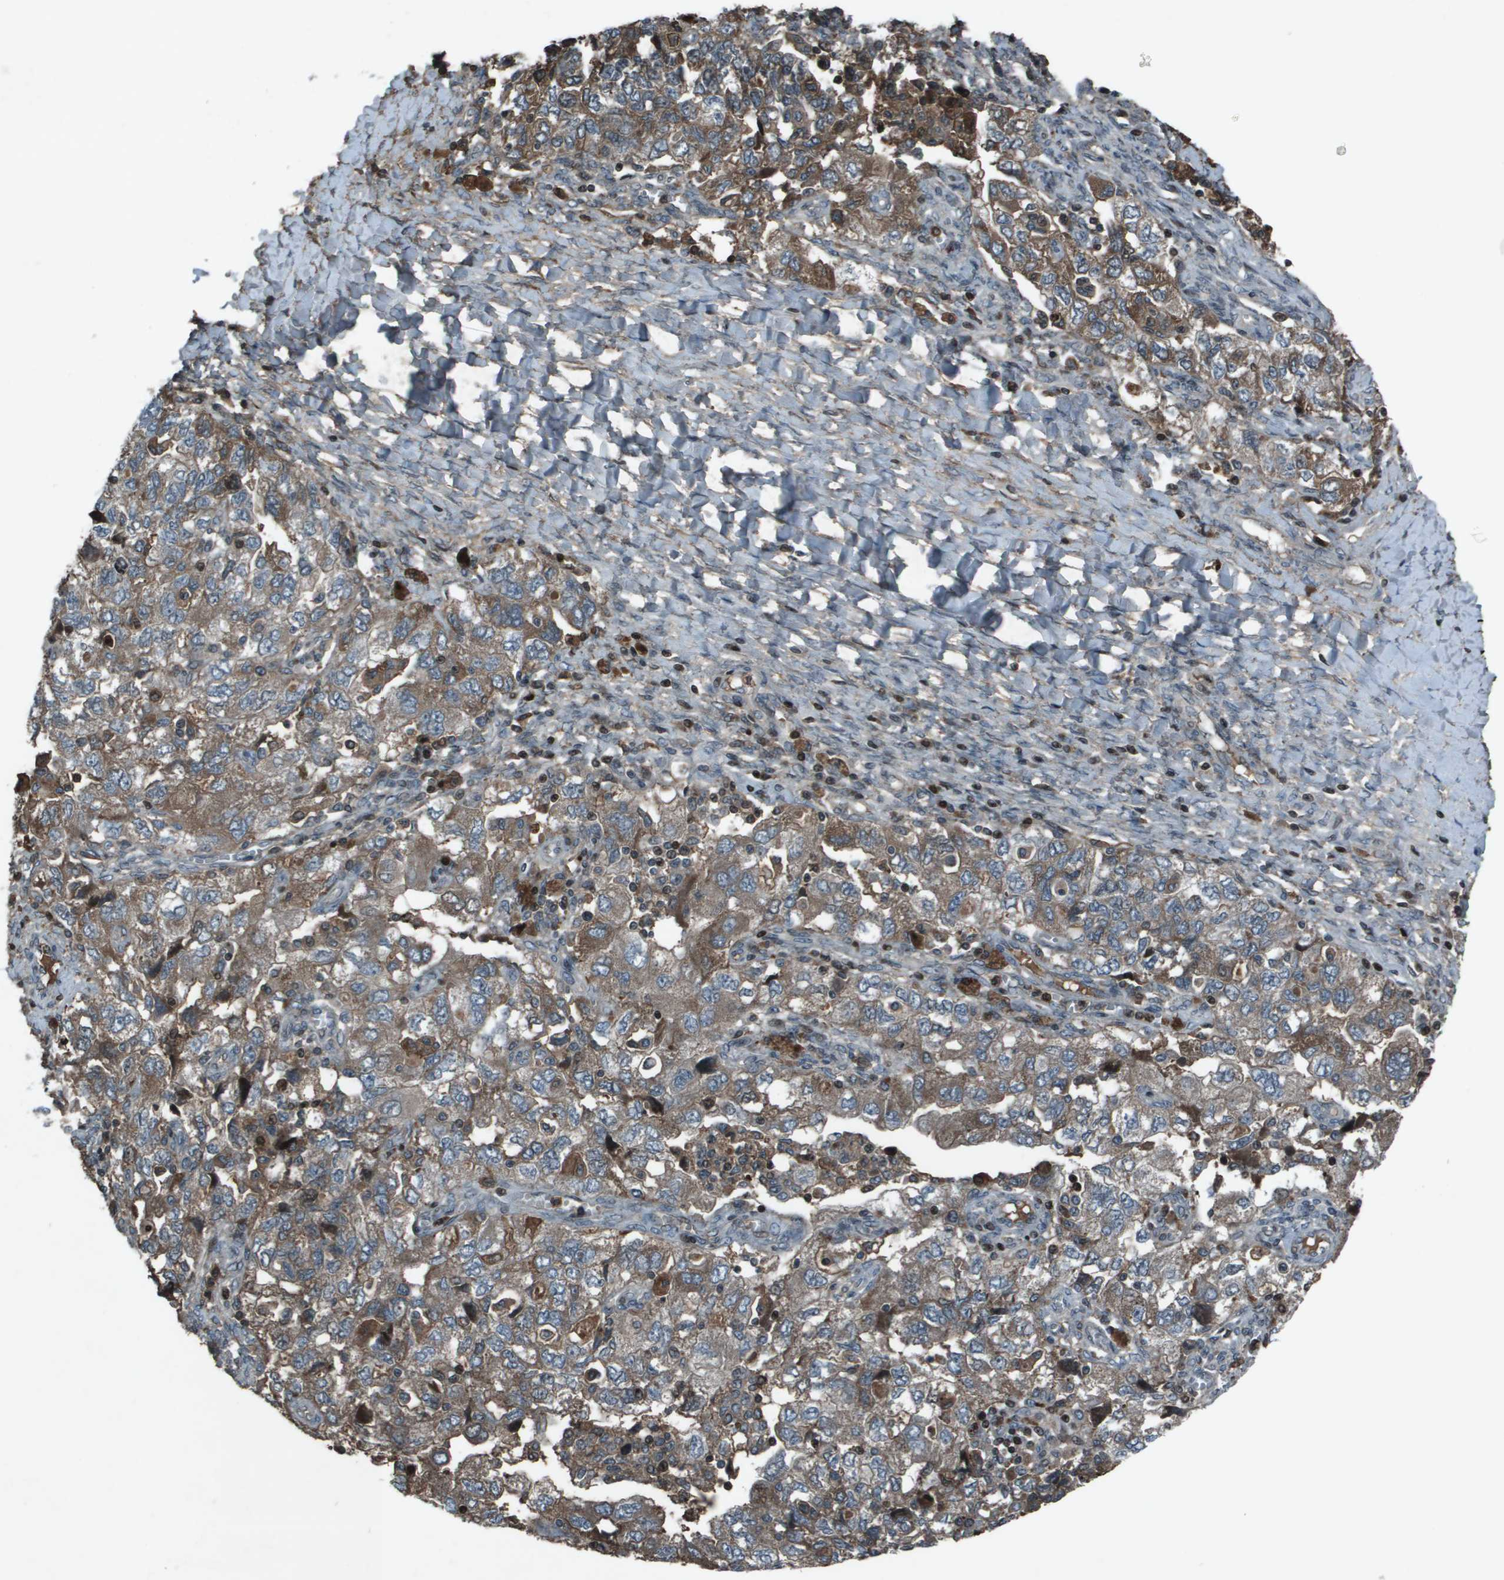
{"staining": {"intensity": "moderate", "quantity": ">75%", "location": "cytoplasmic/membranous"}, "tissue": "ovarian cancer", "cell_type": "Tumor cells", "image_type": "cancer", "snomed": [{"axis": "morphology", "description": "Carcinoma, NOS"}, {"axis": "morphology", "description": "Cystadenocarcinoma, serous, NOS"}, {"axis": "topography", "description": "Ovary"}], "caption": "DAB (3,3'-diaminobenzidine) immunohistochemical staining of ovarian cancer reveals moderate cytoplasmic/membranous protein positivity in approximately >75% of tumor cells. Immunohistochemistry (ihc) stains the protein in brown and the nuclei are stained blue.", "gene": "CXCL12", "patient": {"sex": "female", "age": 69}}